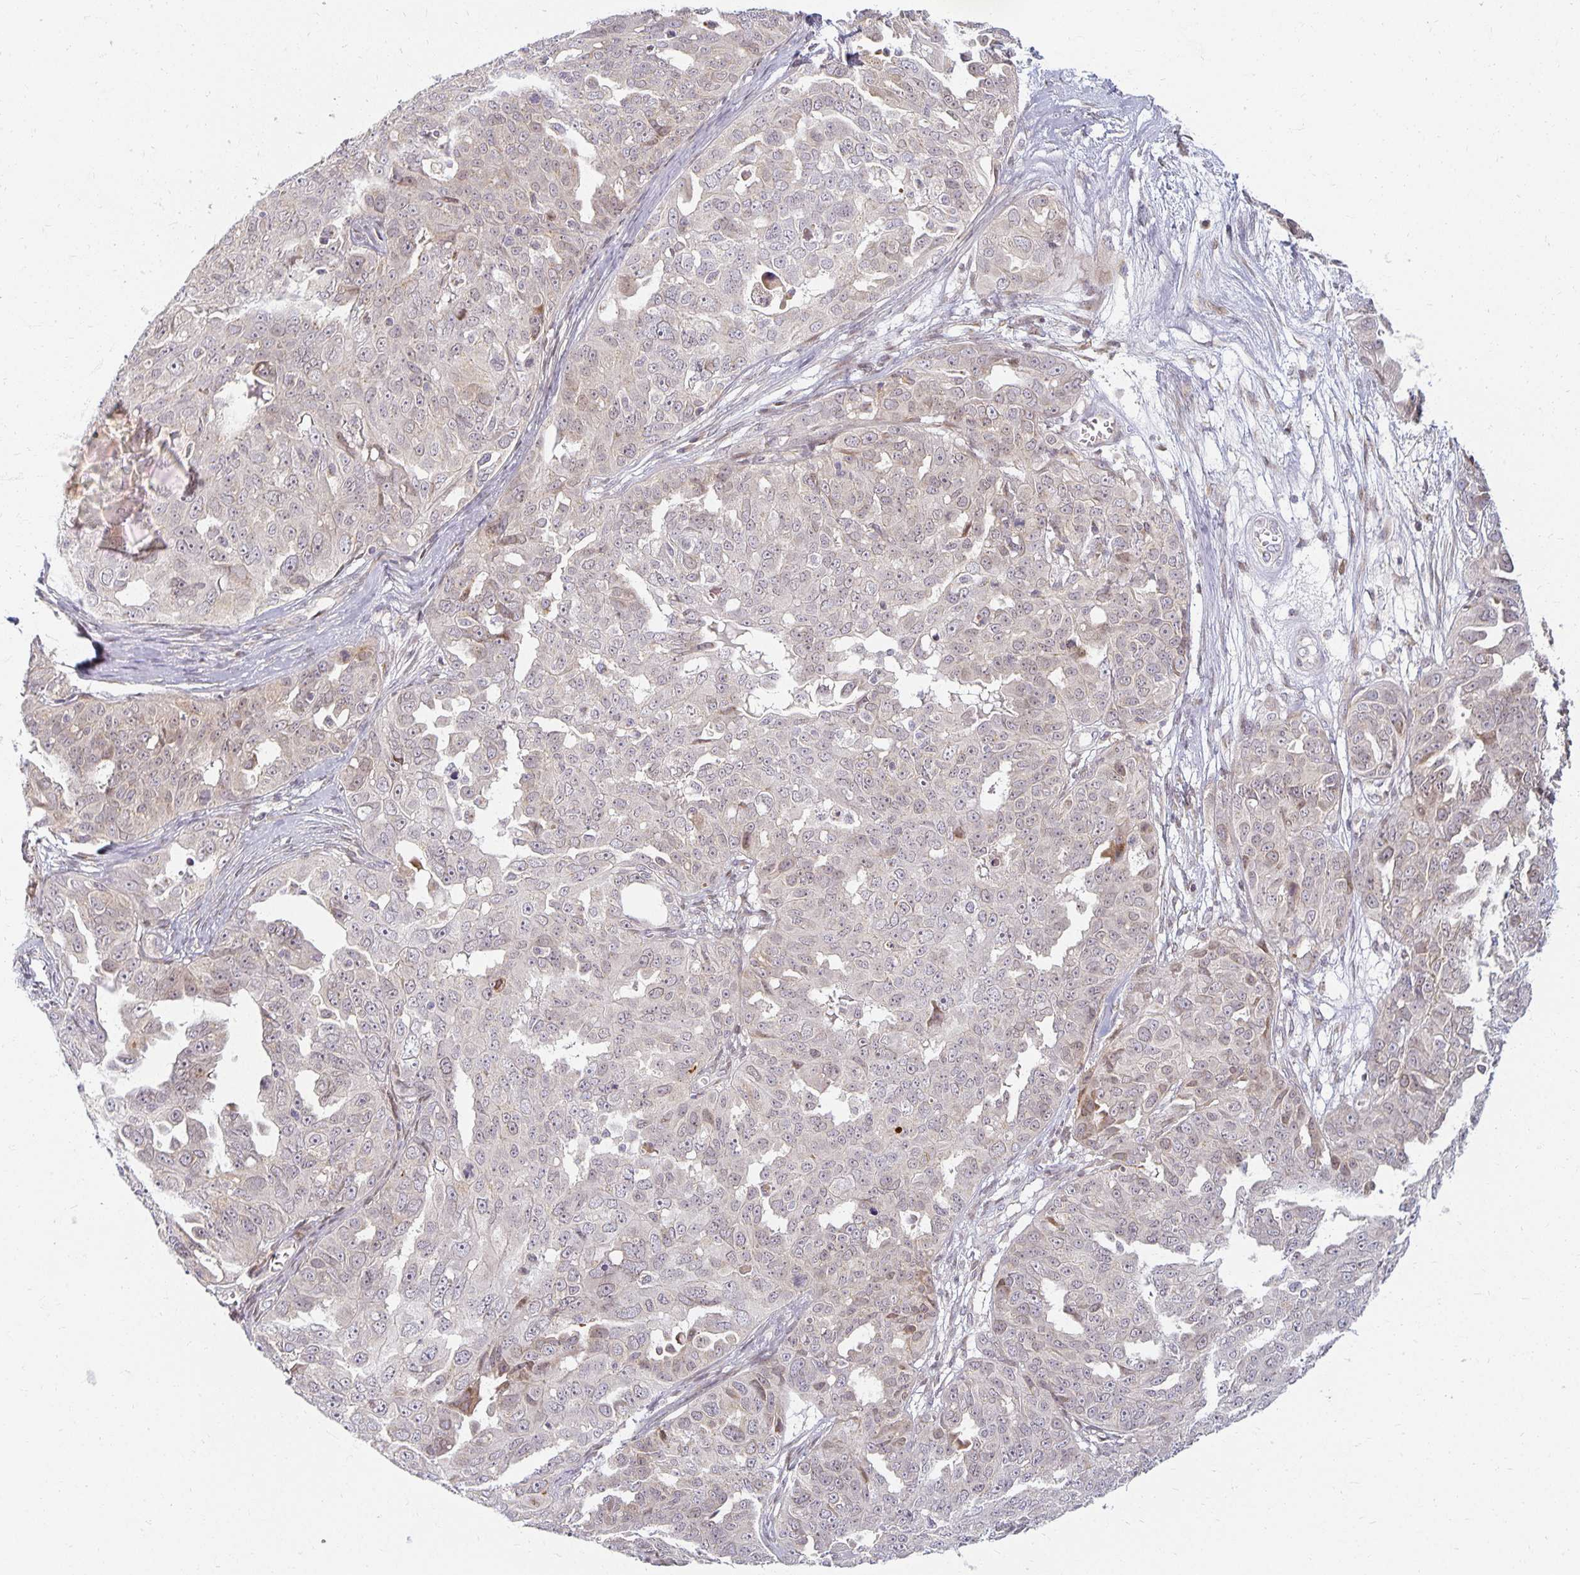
{"staining": {"intensity": "weak", "quantity": "<25%", "location": "nuclear"}, "tissue": "ovarian cancer", "cell_type": "Tumor cells", "image_type": "cancer", "snomed": [{"axis": "morphology", "description": "Carcinoma, endometroid"}, {"axis": "topography", "description": "Ovary"}], "caption": "Protein analysis of ovarian endometroid carcinoma exhibits no significant positivity in tumor cells.", "gene": "EHF", "patient": {"sex": "female", "age": 70}}